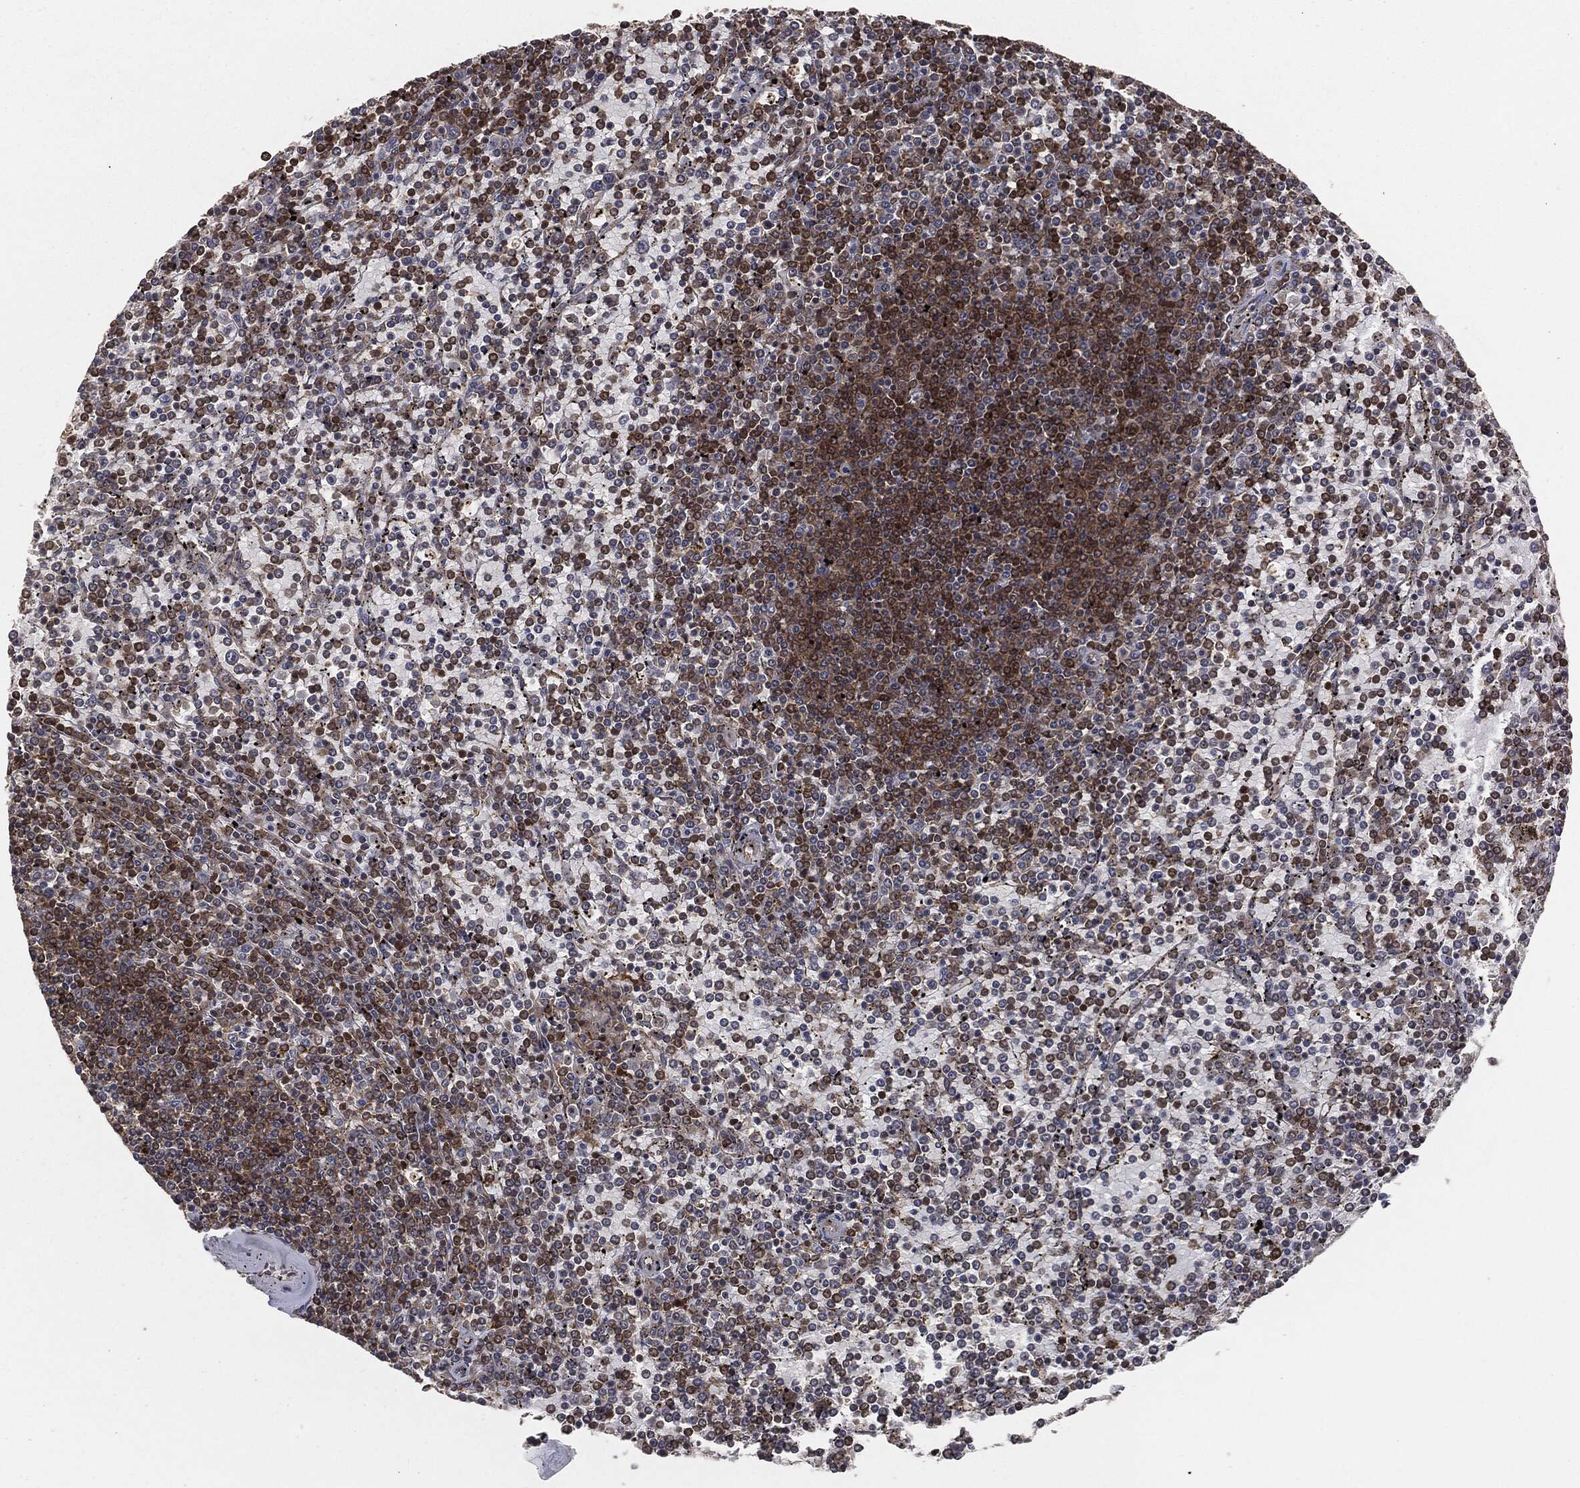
{"staining": {"intensity": "moderate", "quantity": "25%-75%", "location": "cytoplasmic/membranous"}, "tissue": "lymphoma", "cell_type": "Tumor cells", "image_type": "cancer", "snomed": [{"axis": "morphology", "description": "Malignant lymphoma, non-Hodgkin's type, Low grade"}, {"axis": "topography", "description": "Spleen"}], "caption": "An image of human lymphoma stained for a protein reveals moderate cytoplasmic/membranous brown staining in tumor cells.", "gene": "ERBIN", "patient": {"sex": "female", "age": 77}}